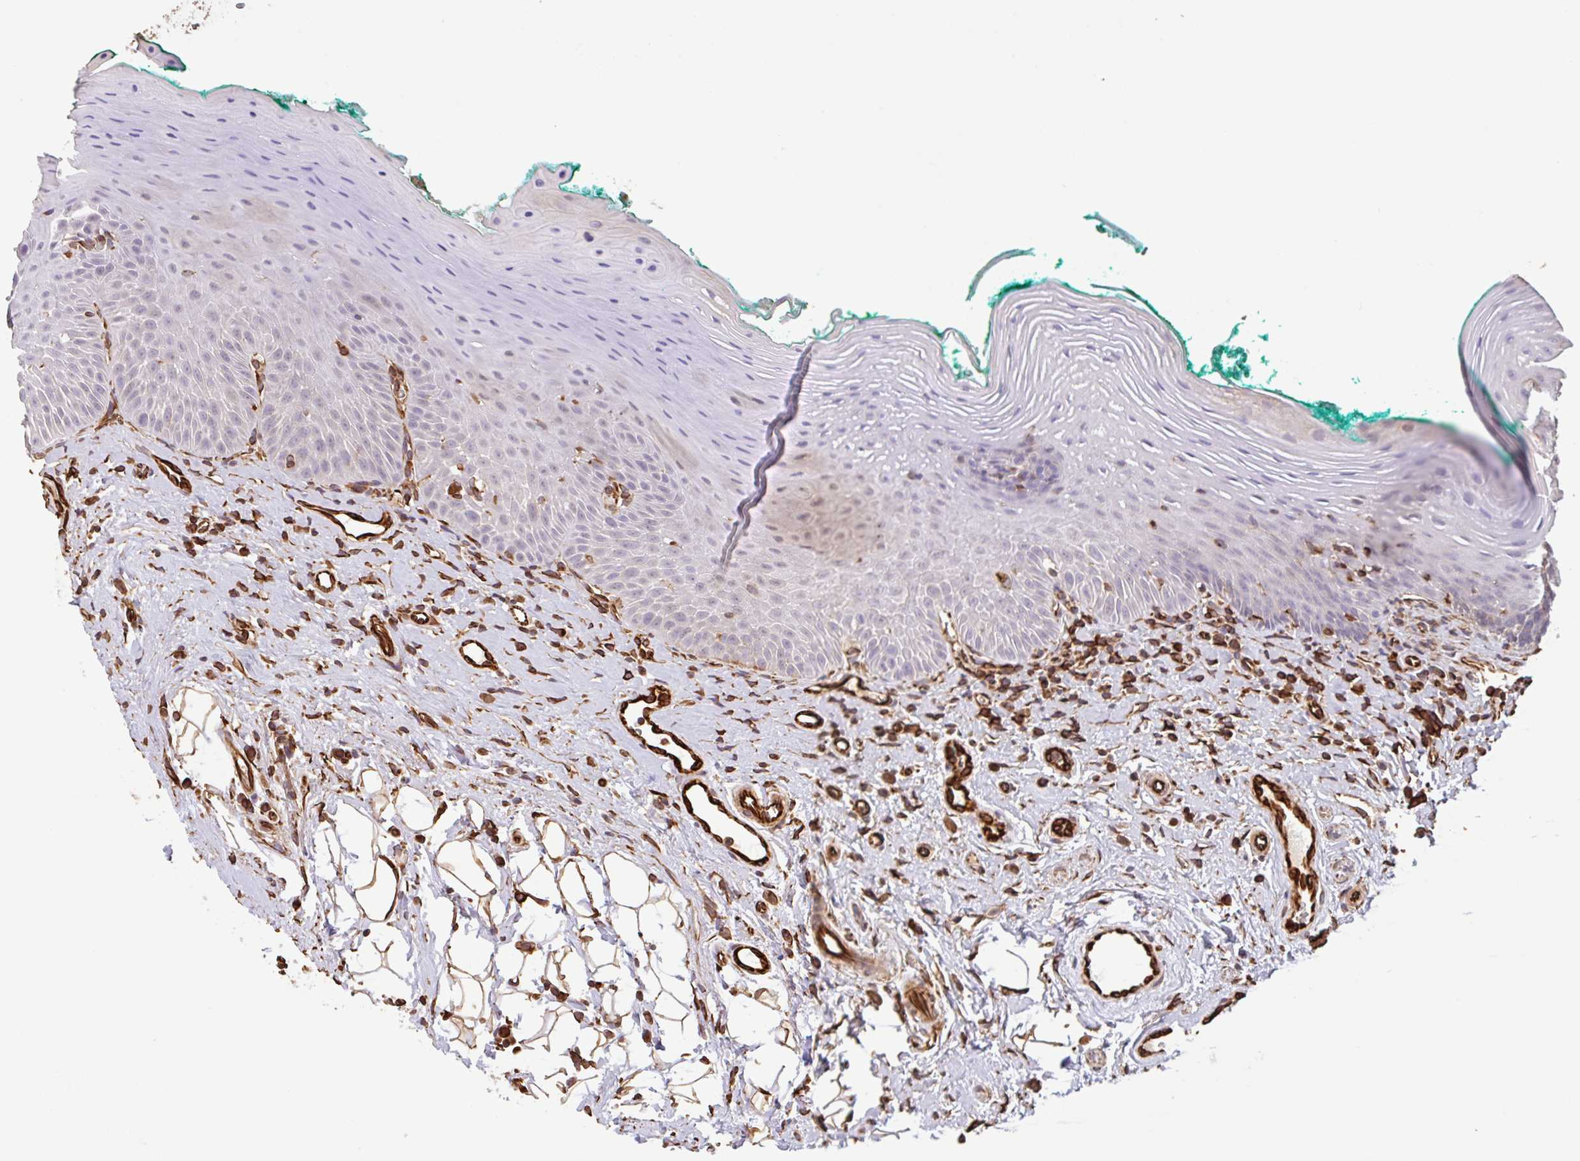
{"staining": {"intensity": "negative", "quantity": "none", "location": "none"}, "tissue": "oral mucosa", "cell_type": "Squamous epithelial cells", "image_type": "normal", "snomed": [{"axis": "morphology", "description": "Normal tissue, NOS"}, {"axis": "topography", "description": "Oral tissue"}, {"axis": "topography", "description": "Tounge, NOS"}], "caption": "High magnification brightfield microscopy of normal oral mucosa stained with DAB (3,3'-diaminobenzidine) (brown) and counterstained with hematoxylin (blue): squamous epithelial cells show no significant positivity.", "gene": "ZNF790", "patient": {"sex": "male", "age": 83}}